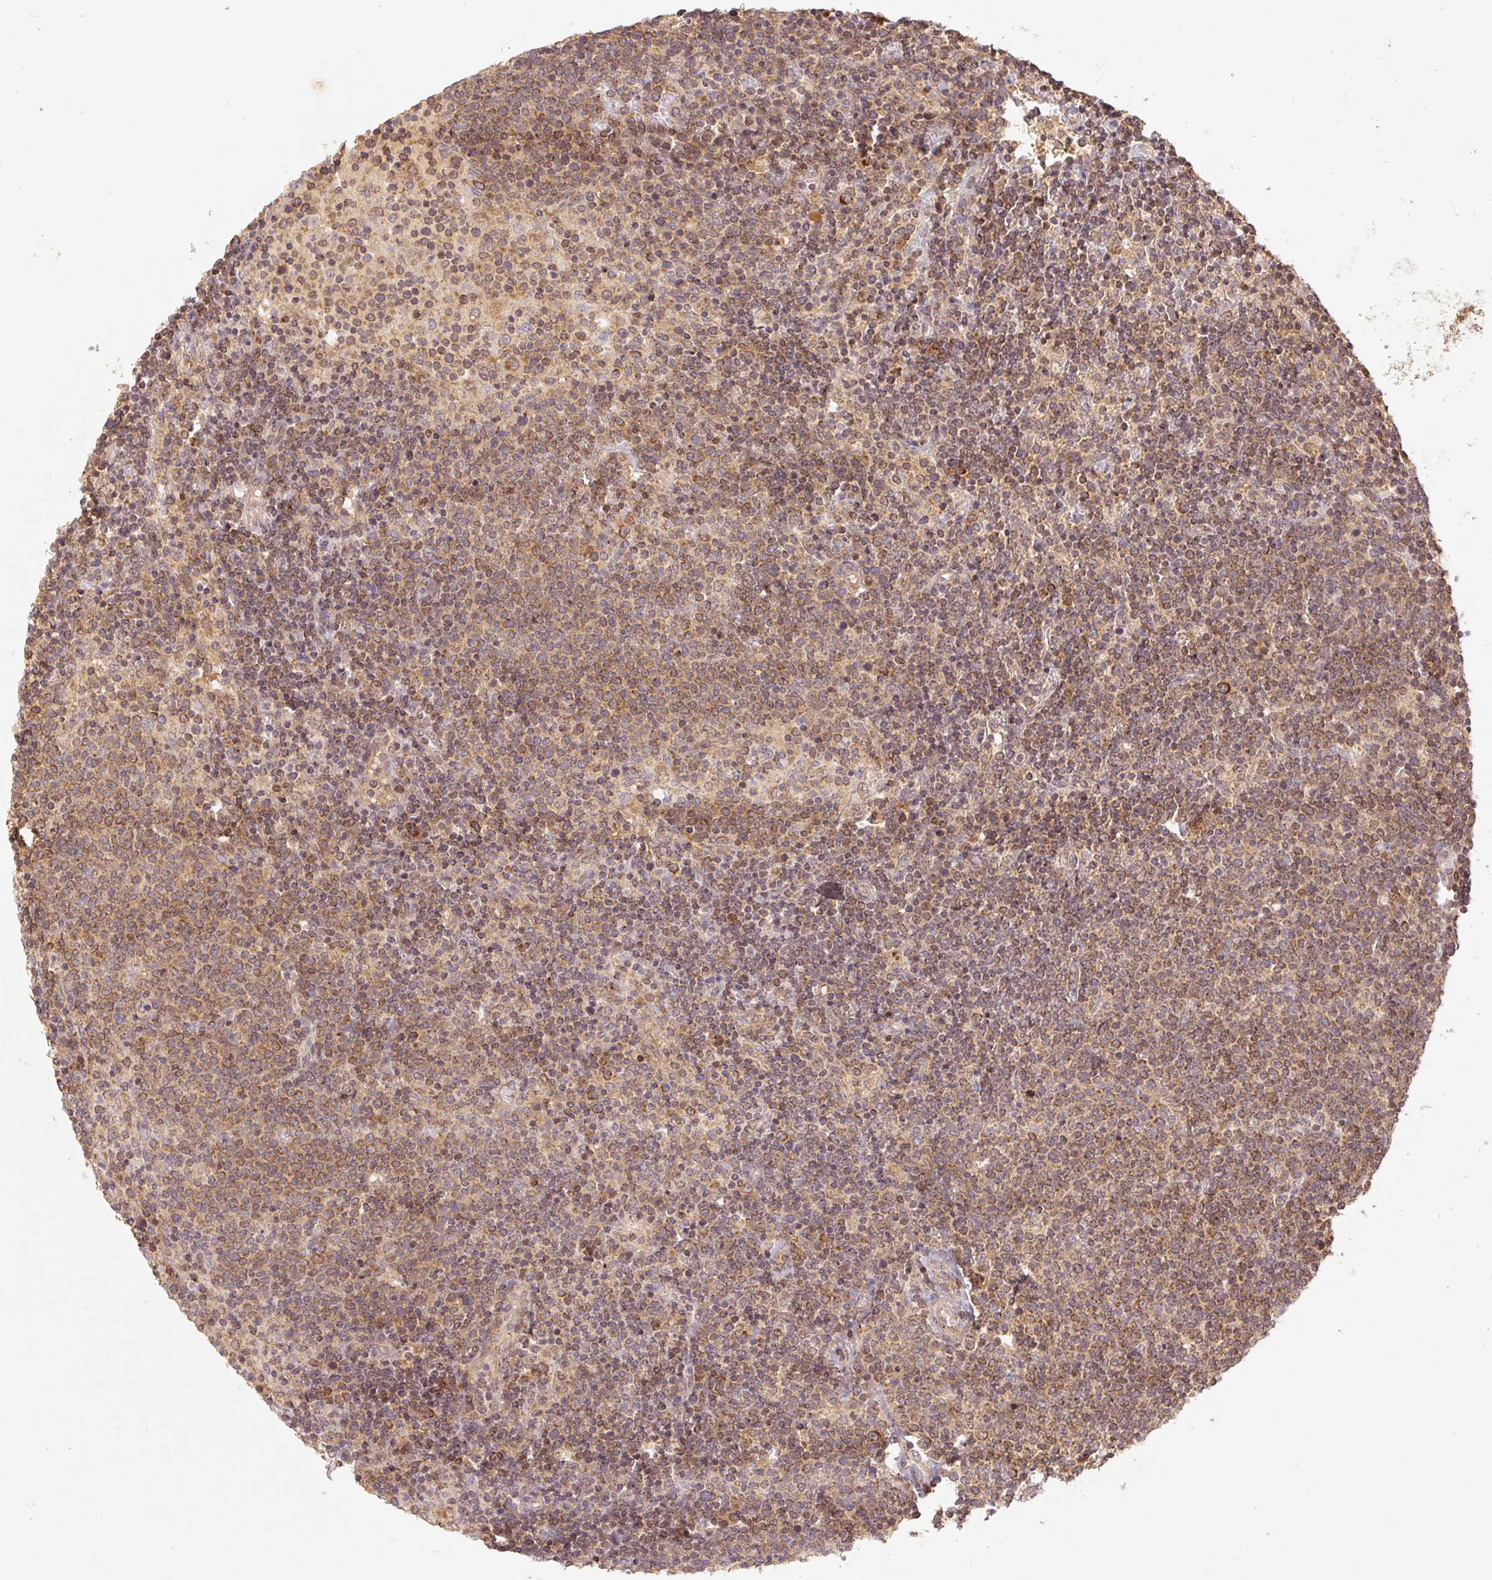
{"staining": {"intensity": "moderate", "quantity": ">75%", "location": "cytoplasmic/membranous"}, "tissue": "lymphoma", "cell_type": "Tumor cells", "image_type": "cancer", "snomed": [{"axis": "morphology", "description": "Malignant lymphoma, non-Hodgkin's type, High grade"}, {"axis": "topography", "description": "Lymph node"}], "caption": "A histopathology image of lymphoma stained for a protein displays moderate cytoplasmic/membranous brown staining in tumor cells. Nuclei are stained in blue.", "gene": "MTHFD1", "patient": {"sex": "male", "age": 61}}